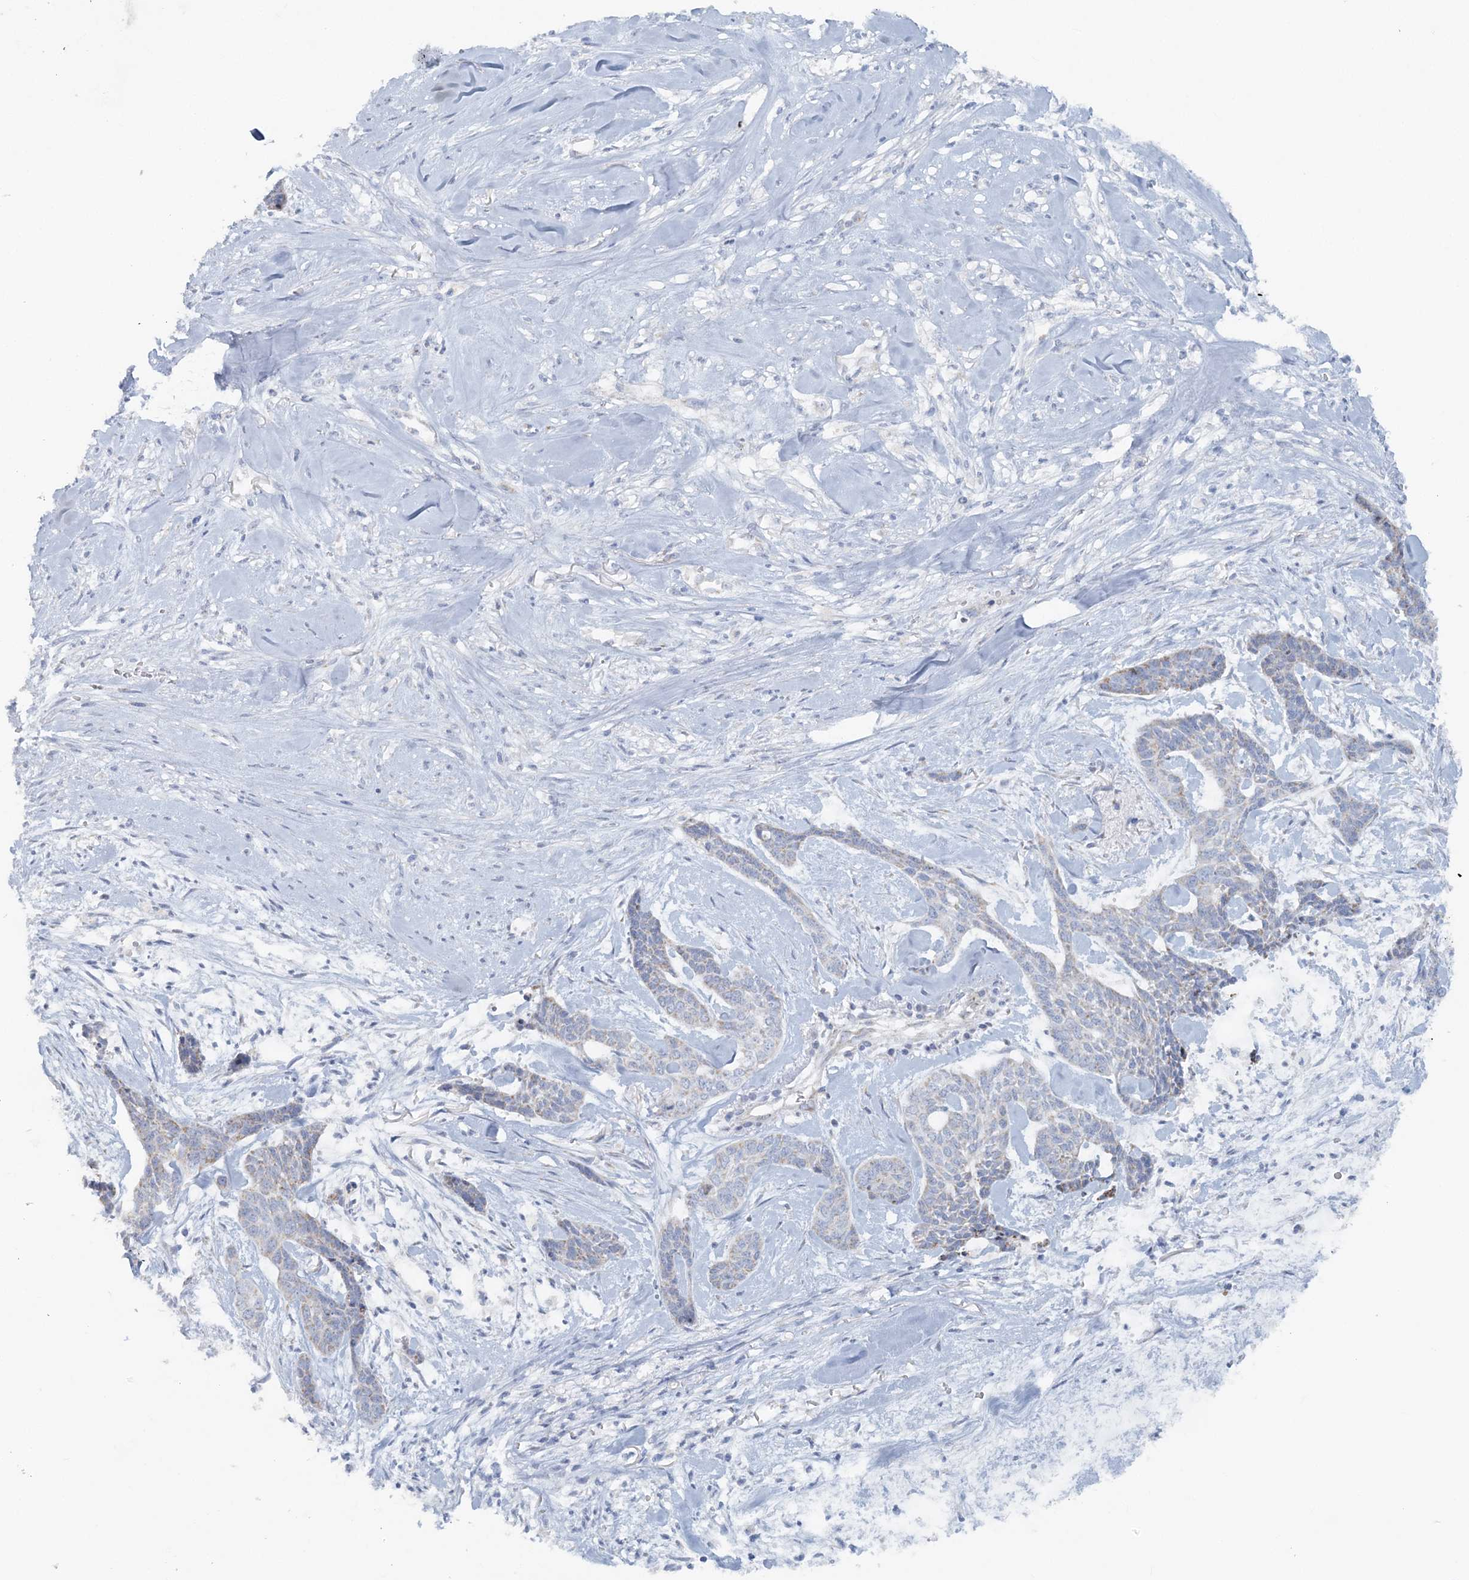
{"staining": {"intensity": "negative", "quantity": "none", "location": "none"}, "tissue": "skin cancer", "cell_type": "Tumor cells", "image_type": "cancer", "snomed": [{"axis": "morphology", "description": "Basal cell carcinoma"}, {"axis": "topography", "description": "Skin"}], "caption": "Tumor cells show no significant protein staining in skin basal cell carcinoma. (DAB immunohistochemistry (IHC) visualized using brightfield microscopy, high magnification).", "gene": "PCCB", "patient": {"sex": "female", "age": 64}}